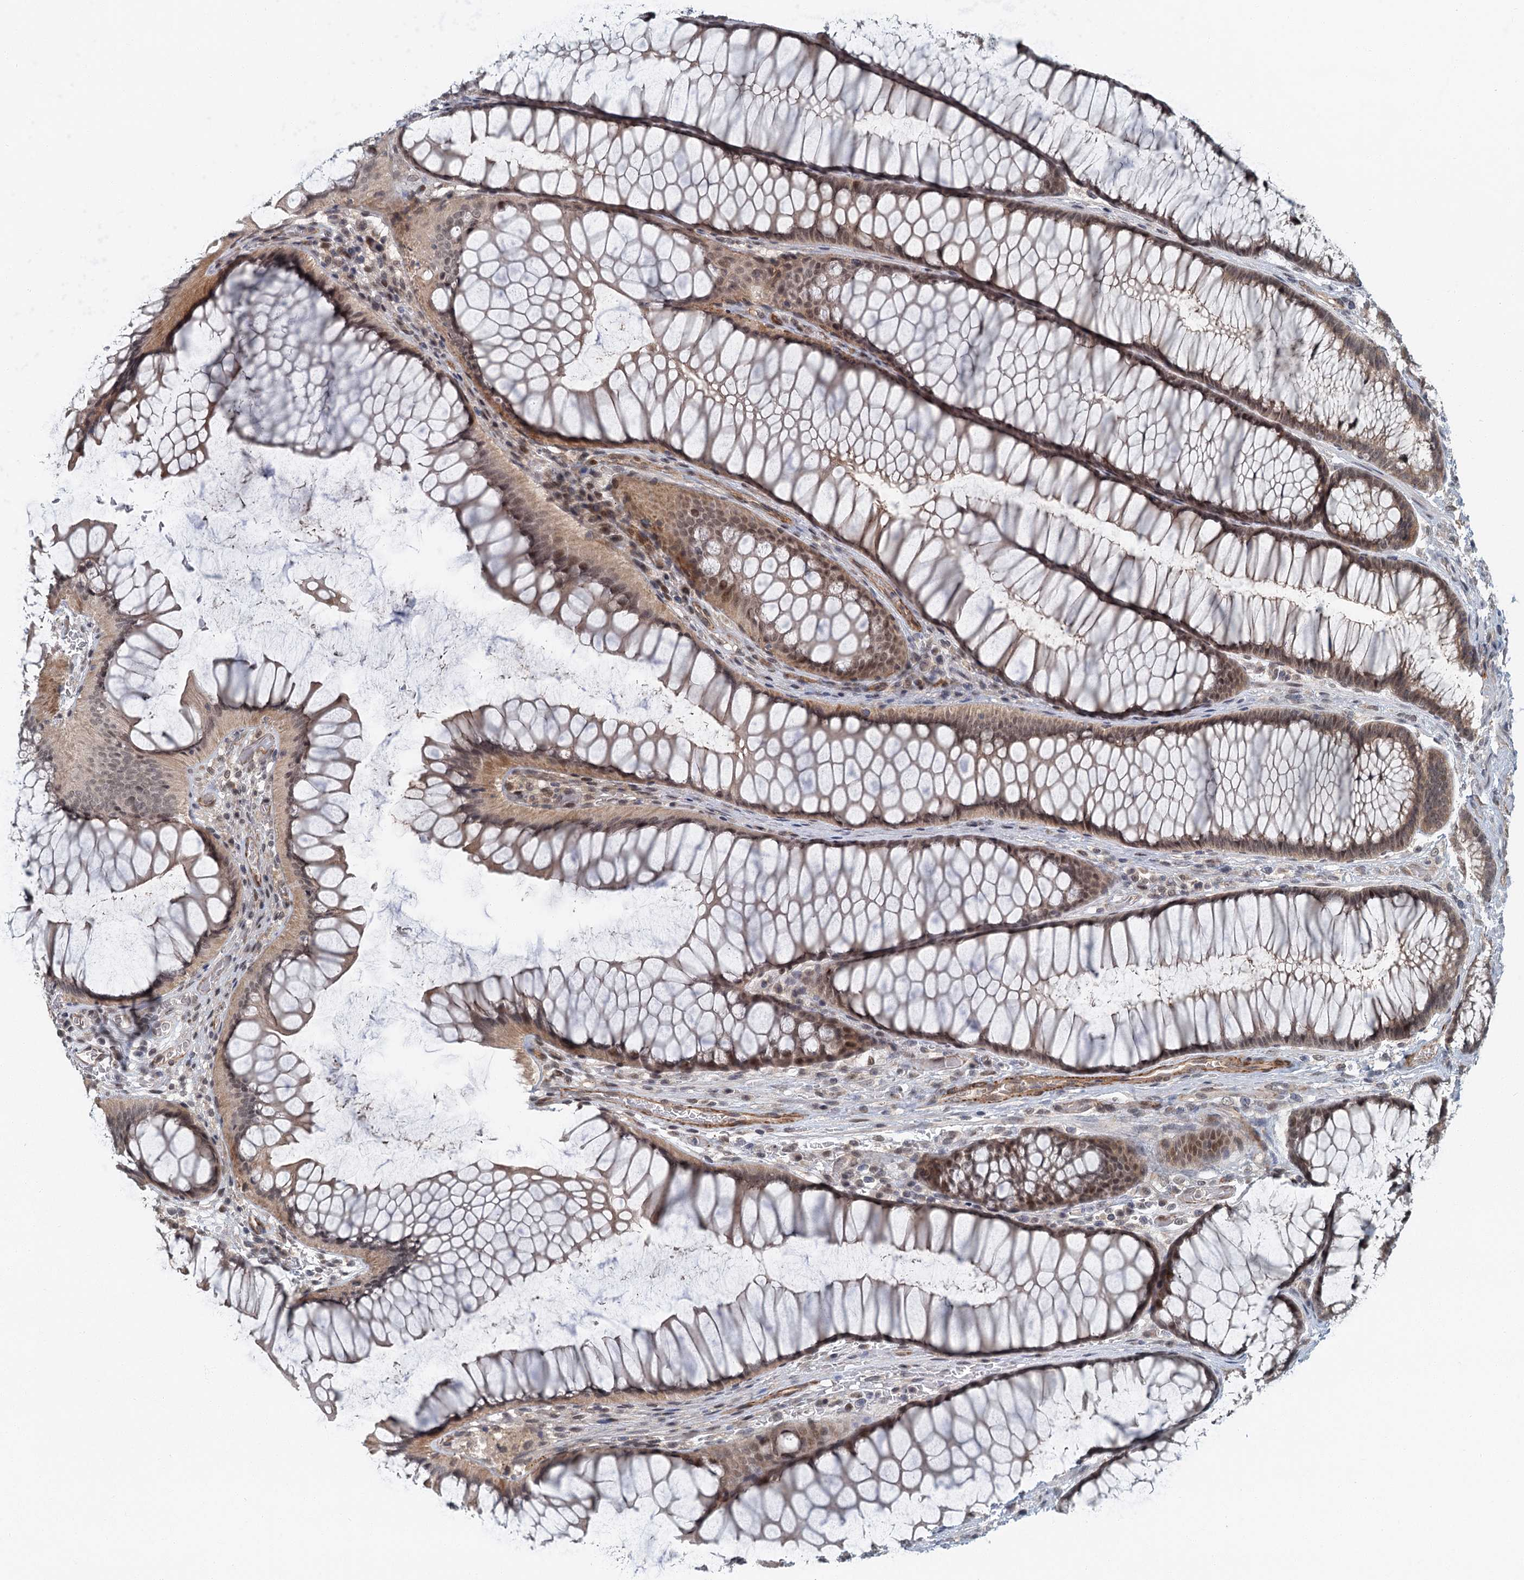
{"staining": {"intensity": "moderate", "quantity": ">75%", "location": "cytoplasmic/membranous"}, "tissue": "colon", "cell_type": "Endothelial cells", "image_type": "normal", "snomed": [{"axis": "morphology", "description": "Normal tissue, NOS"}, {"axis": "topography", "description": "Colon"}], "caption": "A high-resolution histopathology image shows immunohistochemistry (IHC) staining of unremarkable colon, which reveals moderate cytoplasmic/membranous positivity in approximately >75% of endothelial cells.", "gene": "TAS2R42", "patient": {"sex": "female", "age": 82}}